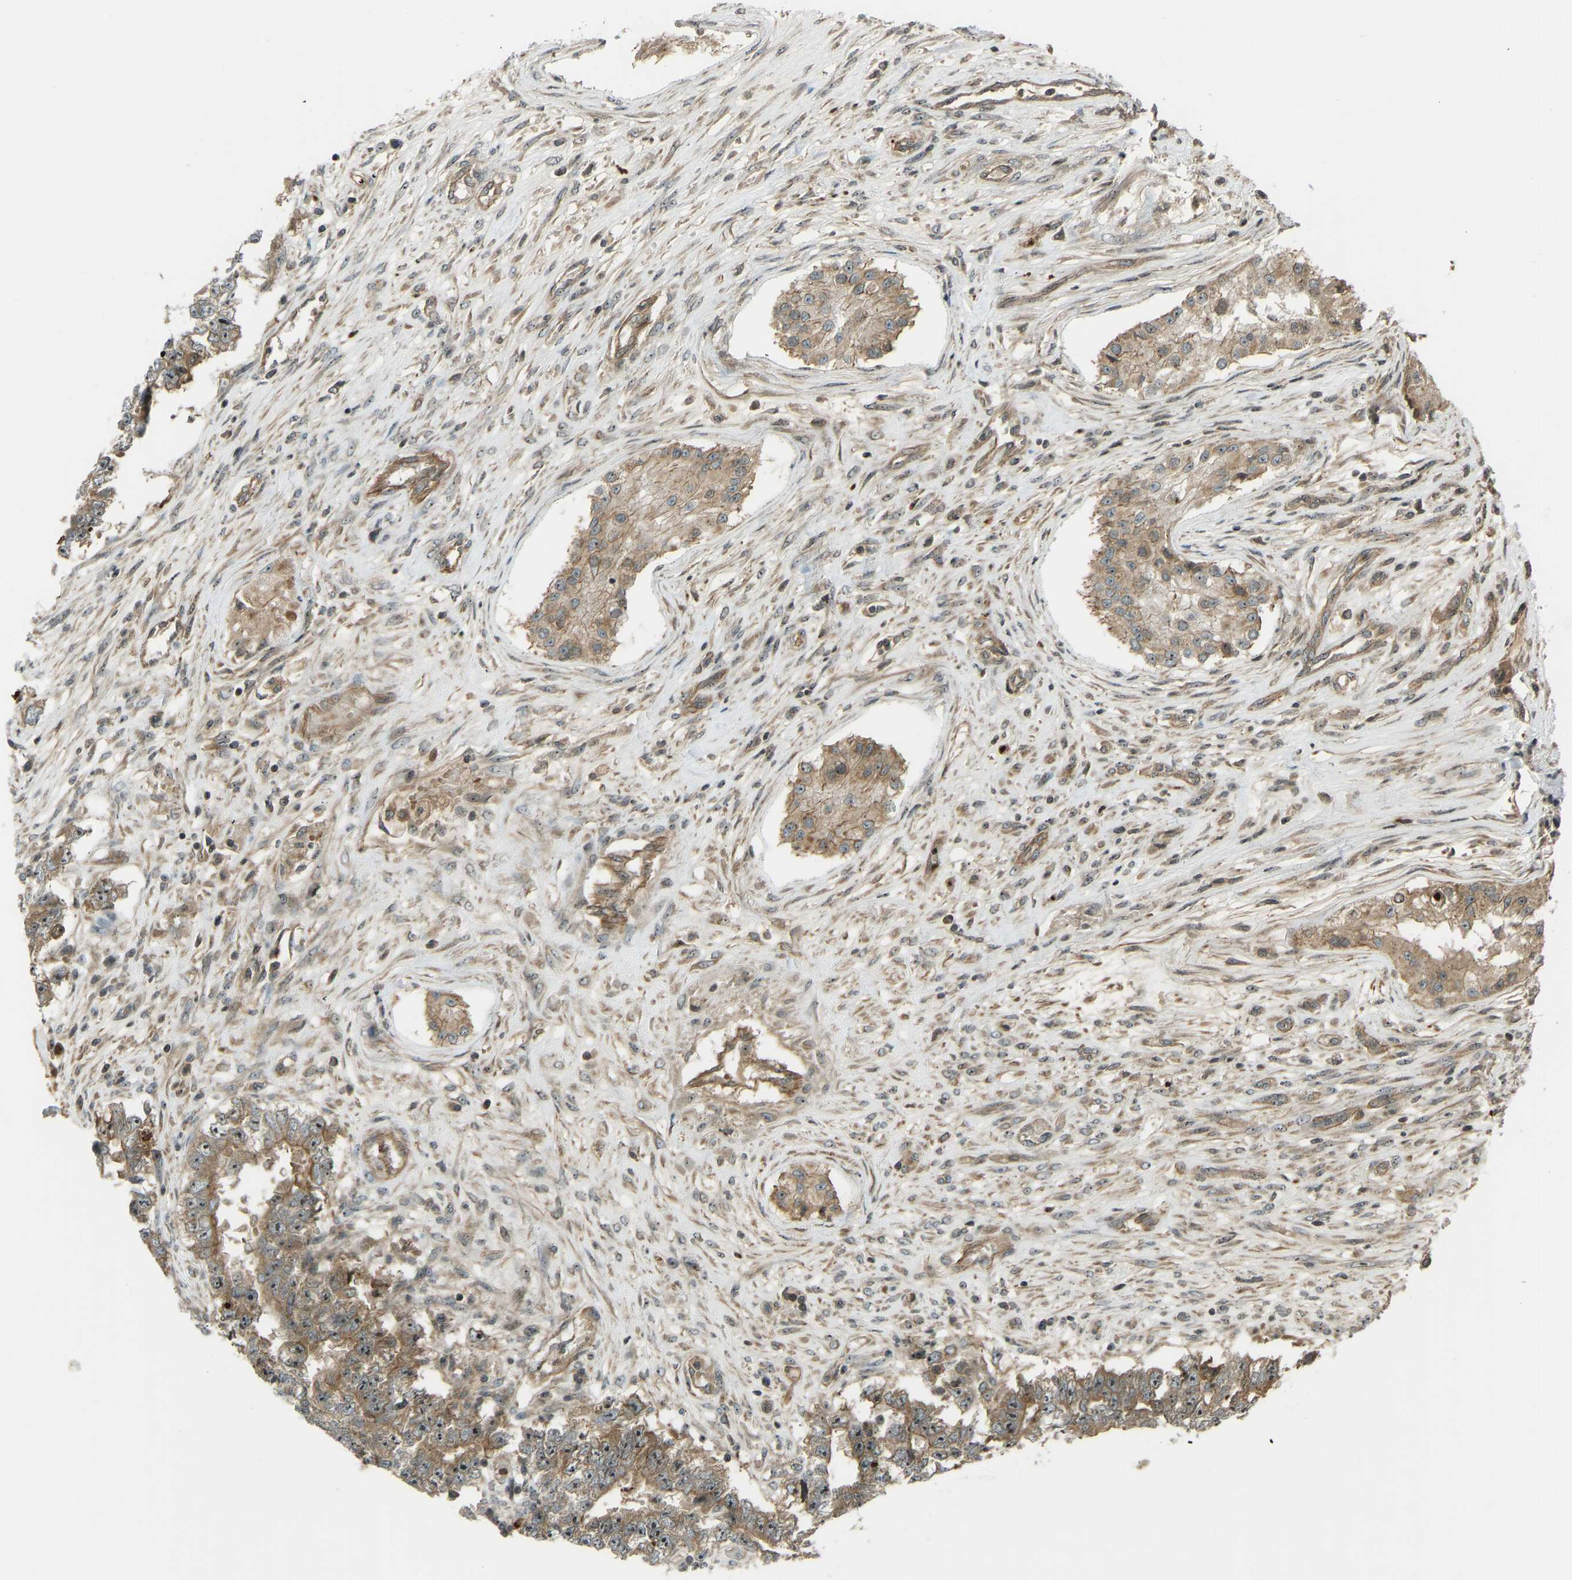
{"staining": {"intensity": "moderate", "quantity": ">75%", "location": "cytoplasmic/membranous,nuclear"}, "tissue": "testis cancer", "cell_type": "Tumor cells", "image_type": "cancer", "snomed": [{"axis": "morphology", "description": "Carcinoma, Embryonal, NOS"}, {"axis": "topography", "description": "Testis"}], "caption": "DAB (3,3'-diaminobenzidine) immunohistochemical staining of embryonal carcinoma (testis) exhibits moderate cytoplasmic/membranous and nuclear protein expression in about >75% of tumor cells. Immunohistochemistry stains the protein of interest in brown and the nuclei are stained blue.", "gene": "SVOPL", "patient": {"sex": "male", "age": 25}}